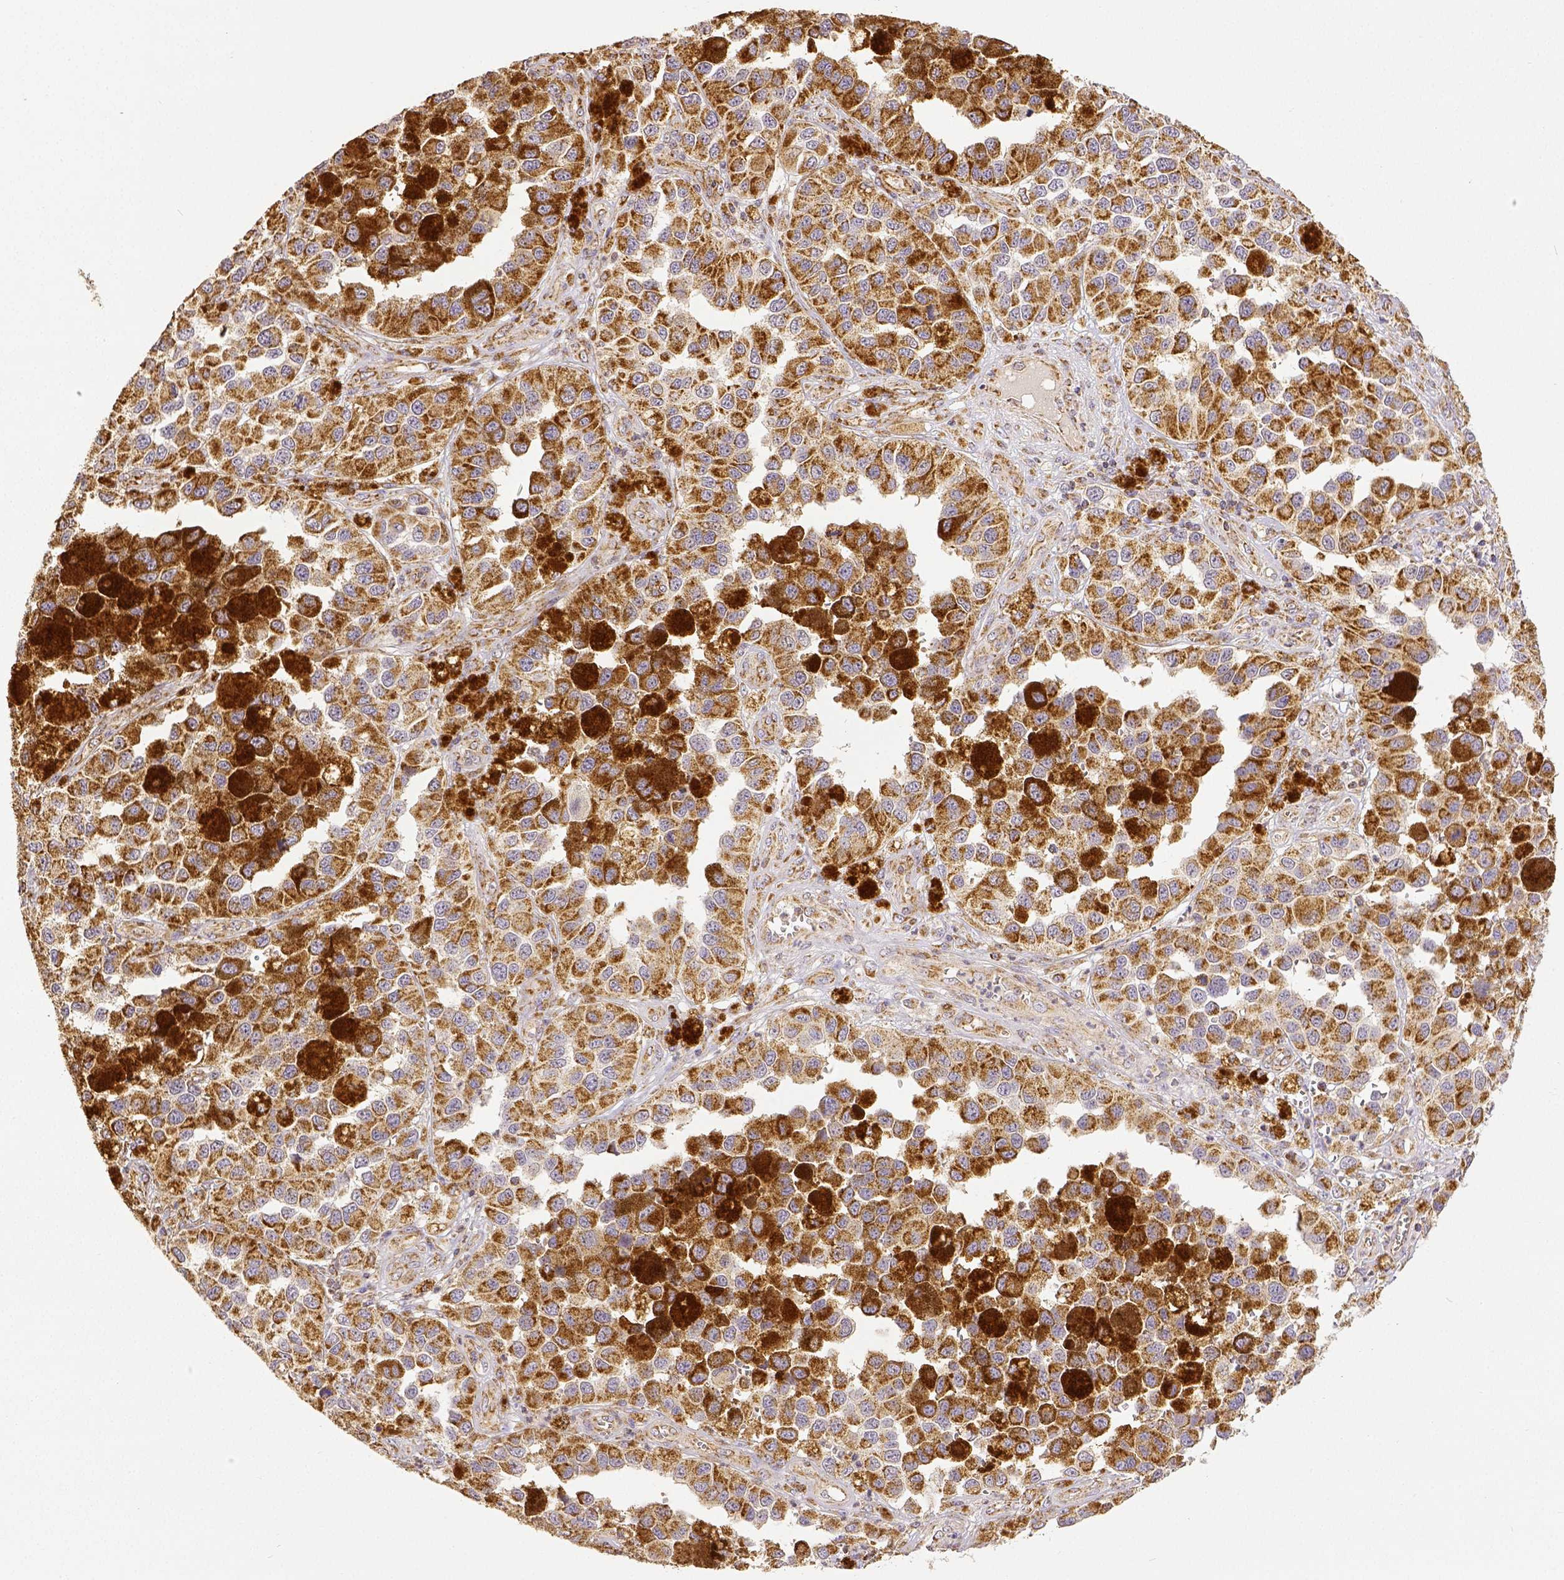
{"staining": {"intensity": "moderate", "quantity": ">75%", "location": "cytoplasmic/membranous"}, "tissue": "melanoma", "cell_type": "Tumor cells", "image_type": "cancer", "snomed": [{"axis": "morphology", "description": "Malignant melanoma, NOS"}, {"axis": "topography", "description": "Skin"}], "caption": "Moderate cytoplasmic/membranous protein expression is identified in approximately >75% of tumor cells in melanoma. The staining is performed using DAB (3,3'-diaminobenzidine) brown chromogen to label protein expression. The nuclei are counter-stained blue using hematoxylin.", "gene": "SDHB", "patient": {"sex": "female", "age": 58}}